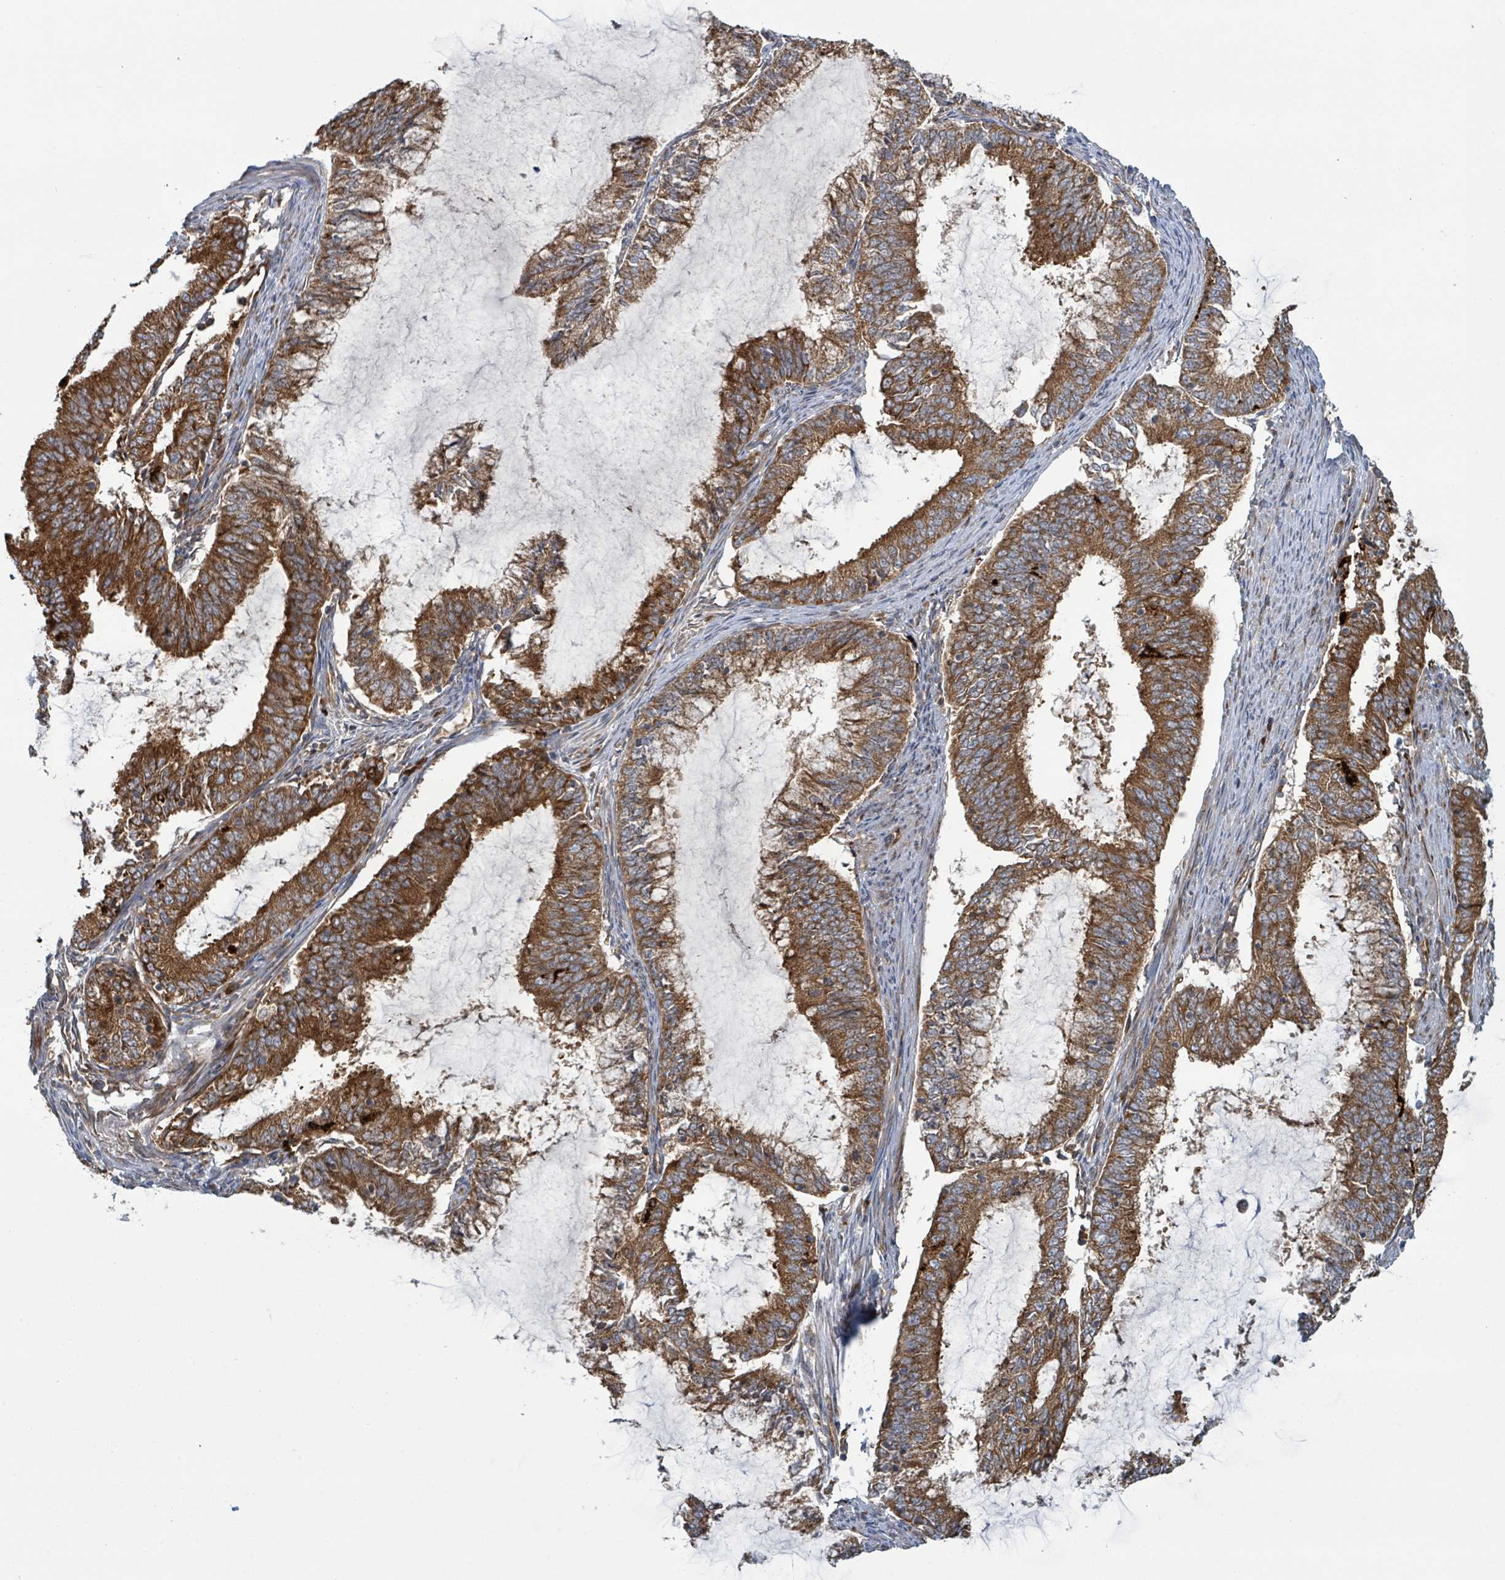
{"staining": {"intensity": "strong", "quantity": ">75%", "location": "cytoplasmic/membranous"}, "tissue": "endometrial cancer", "cell_type": "Tumor cells", "image_type": "cancer", "snomed": [{"axis": "morphology", "description": "Adenocarcinoma, NOS"}, {"axis": "topography", "description": "Endometrium"}], "caption": "High-power microscopy captured an IHC micrograph of endometrial cancer, revealing strong cytoplasmic/membranous expression in approximately >75% of tumor cells. Immunohistochemistry (ihc) stains the protein in brown and the nuclei are stained blue.", "gene": "OR51E1", "patient": {"sex": "female", "age": 51}}